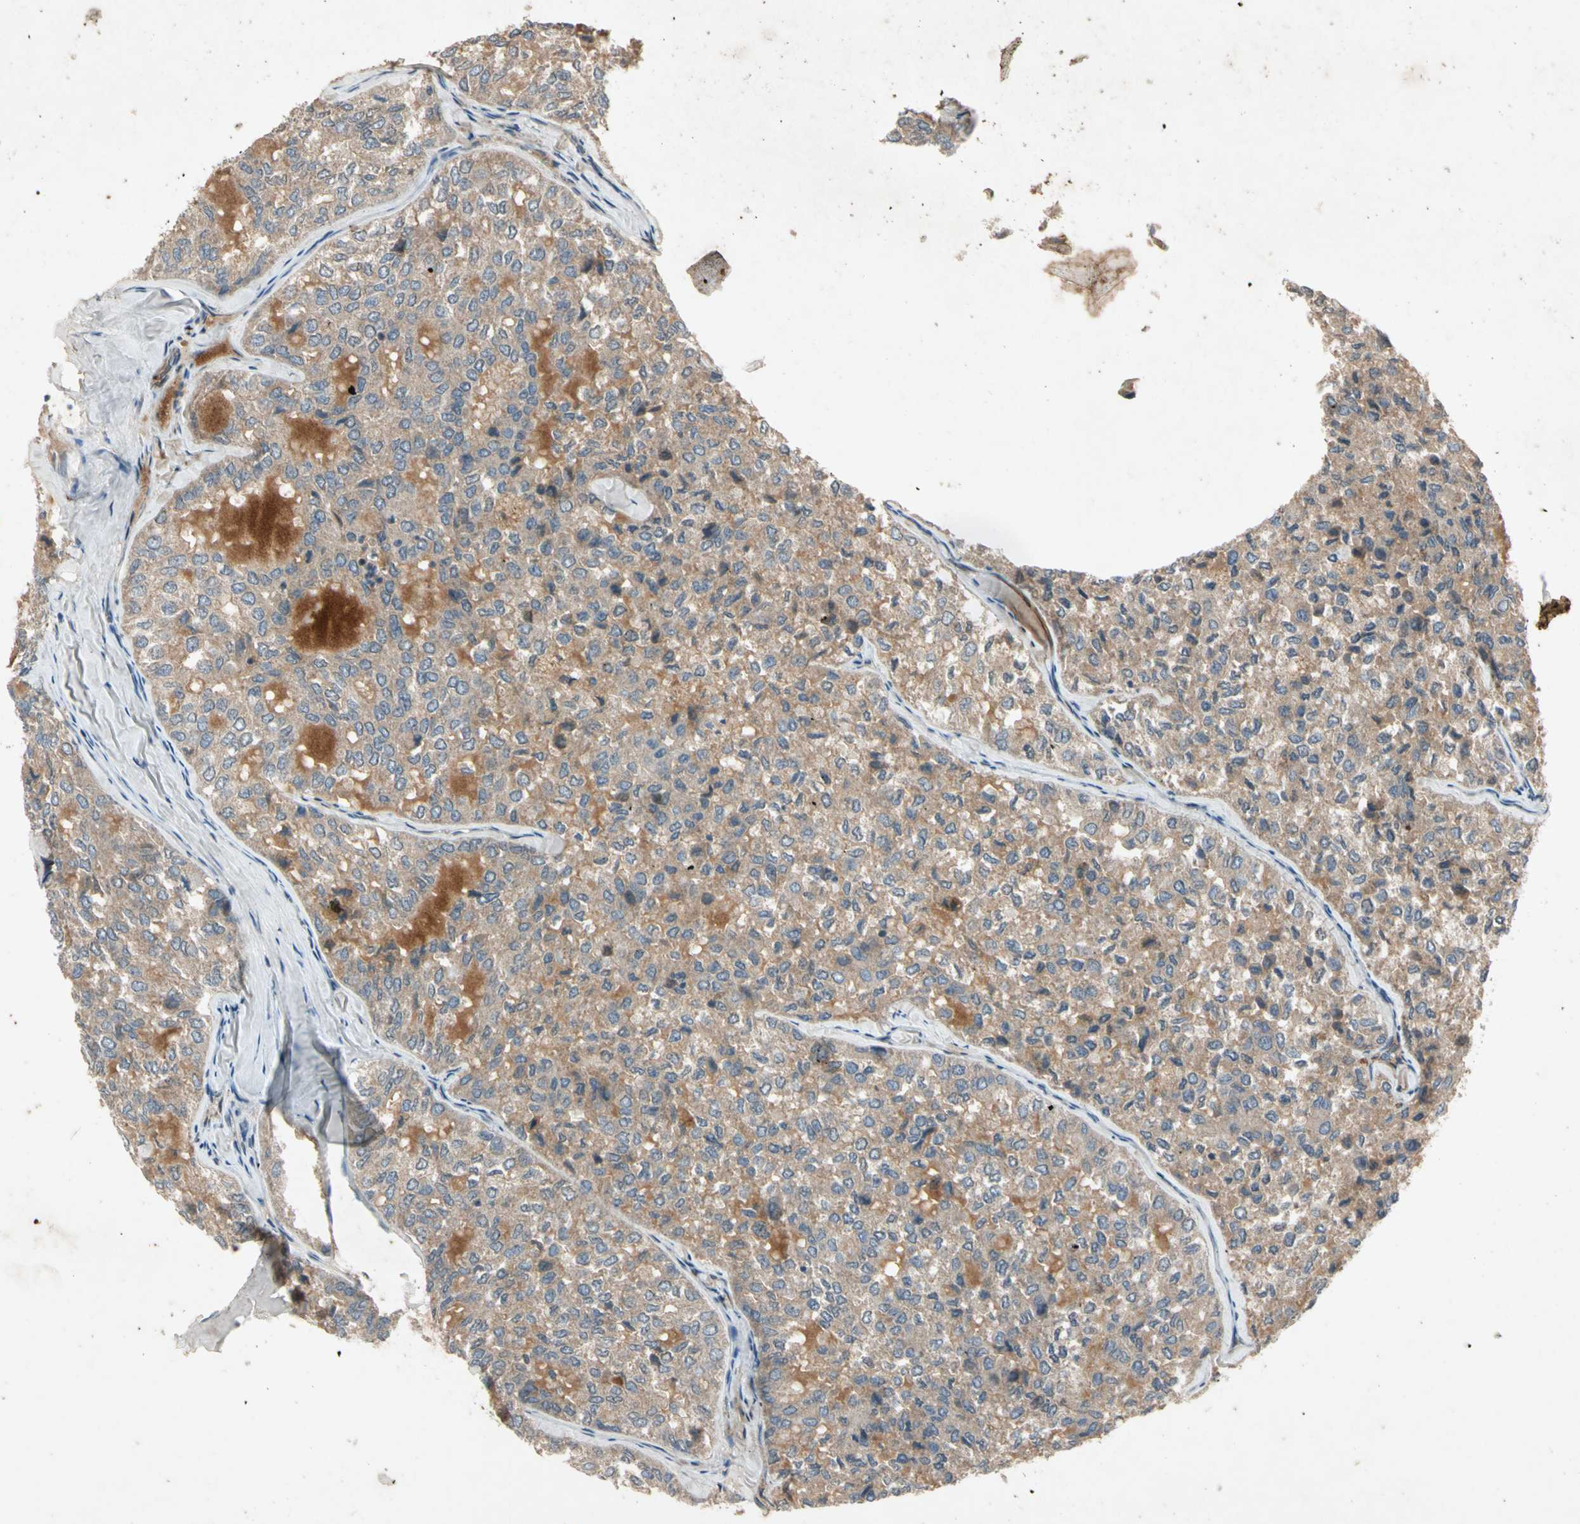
{"staining": {"intensity": "moderate", "quantity": ">75%", "location": "cytoplasmic/membranous"}, "tissue": "thyroid cancer", "cell_type": "Tumor cells", "image_type": "cancer", "snomed": [{"axis": "morphology", "description": "Follicular adenoma carcinoma, NOS"}, {"axis": "topography", "description": "Thyroid gland"}], "caption": "A photomicrograph of human thyroid follicular adenoma carcinoma stained for a protein demonstrates moderate cytoplasmic/membranous brown staining in tumor cells.", "gene": "GPLD1", "patient": {"sex": "male", "age": 75}}